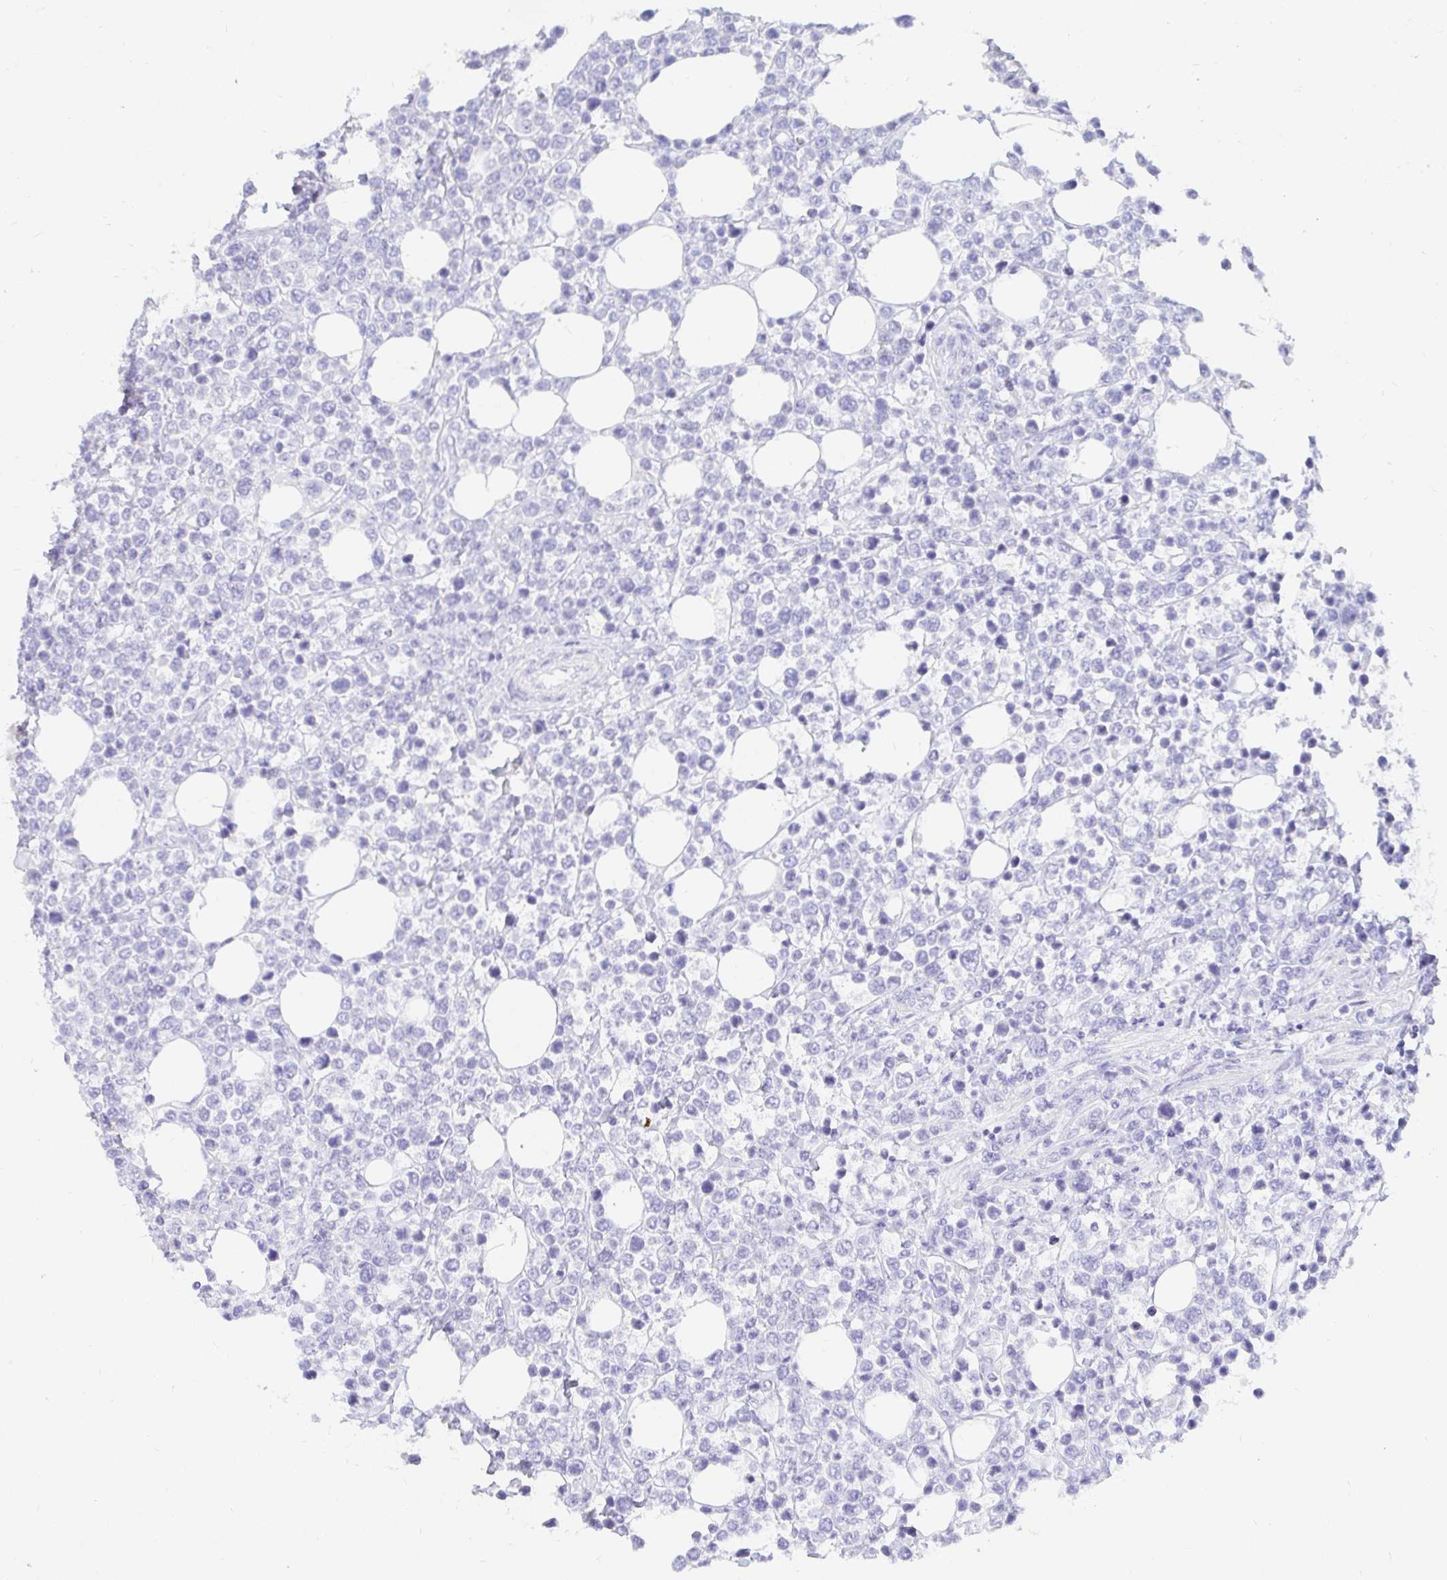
{"staining": {"intensity": "negative", "quantity": "none", "location": "none"}, "tissue": "lymphoma", "cell_type": "Tumor cells", "image_type": "cancer", "snomed": [{"axis": "morphology", "description": "Malignant lymphoma, non-Hodgkin's type, High grade"}, {"axis": "topography", "description": "Soft tissue"}], "caption": "Micrograph shows no significant protein expression in tumor cells of lymphoma. (Immunohistochemistry (ihc), brightfield microscopy, high magnification).", "gene": "NR2E1", "patient": {"sex": "female", "age": 56}}